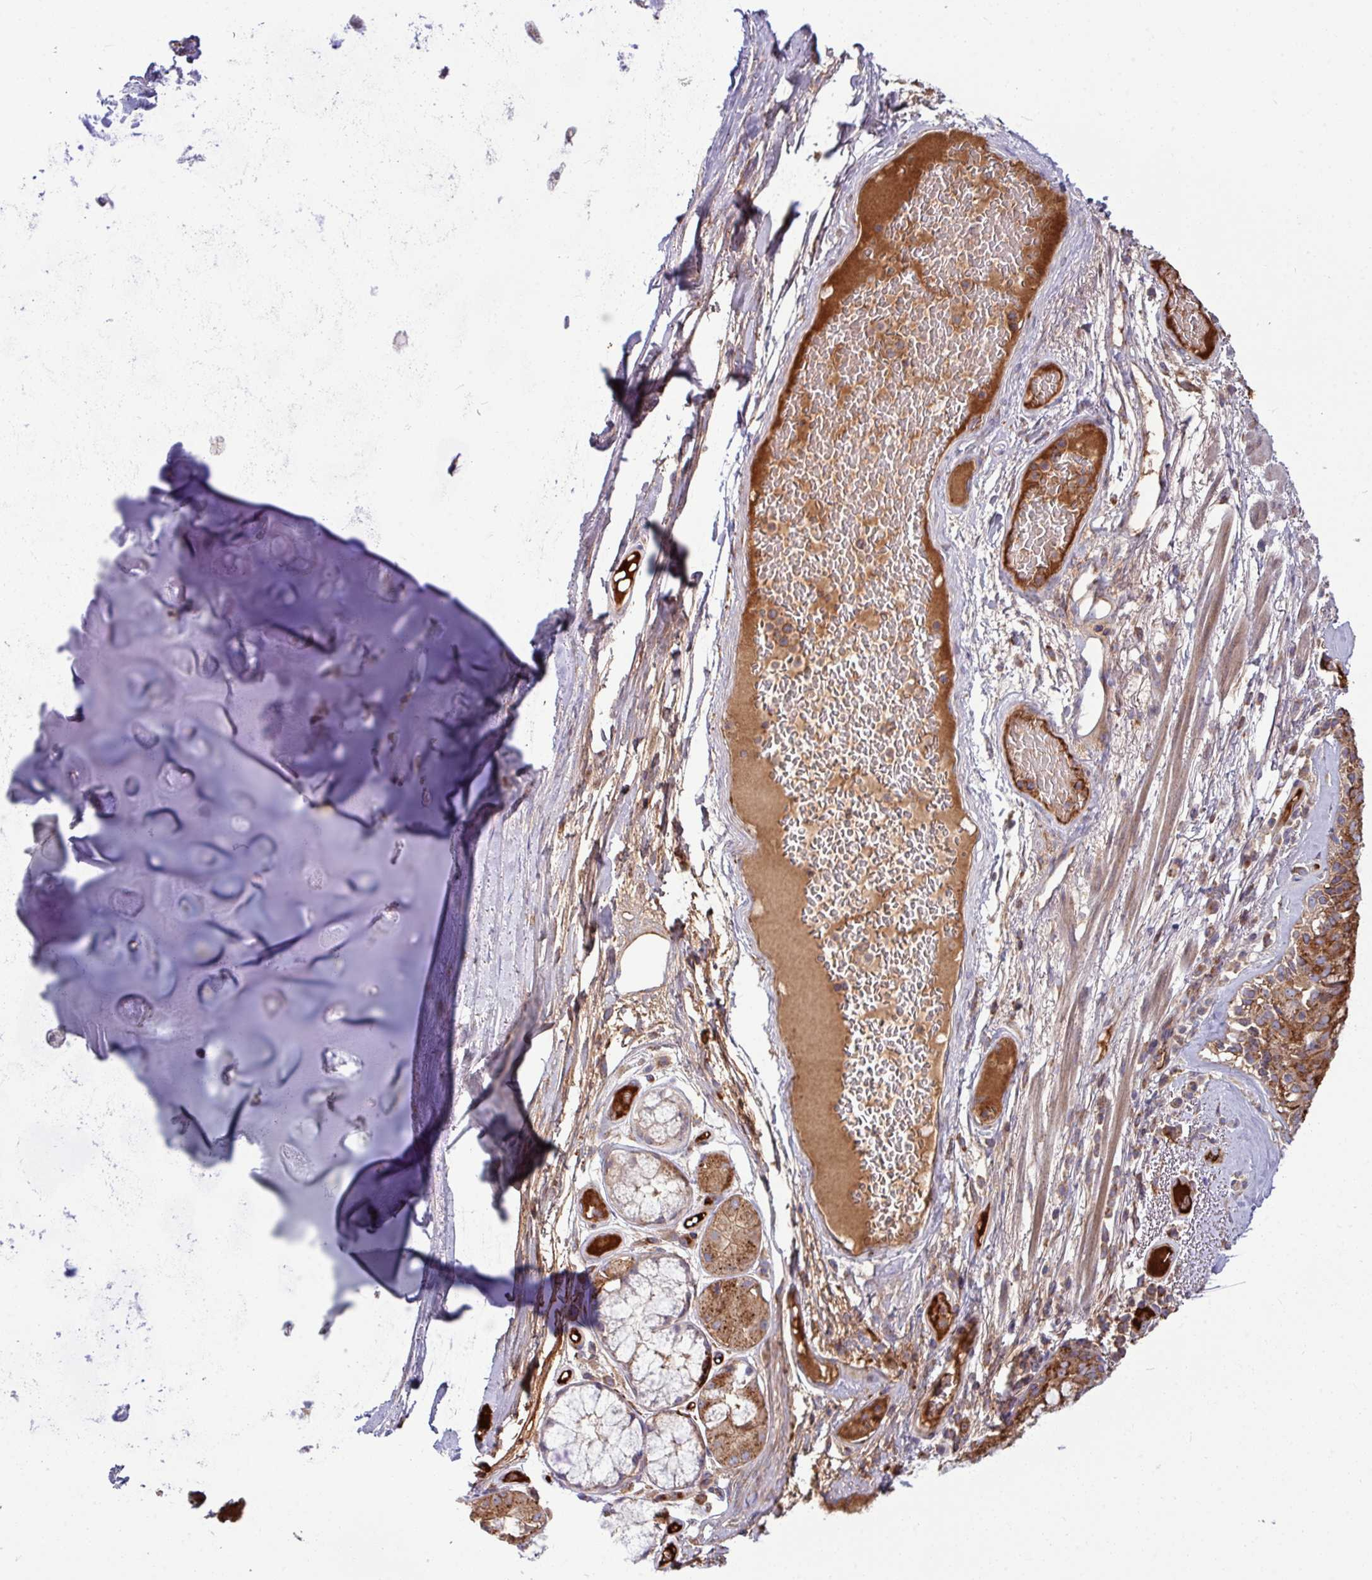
{"staining": {"intensity": "strong", "quantity": ">75%", "location": "cytoplasmic/membranous"}, "tissue": "bronchus", "cell_type": "Respiratory epithelial cells", "image_type": "normal", "snomed": [{"axis": "morphology", "description": "Normal tissue, NOS"}, {"axis": "topography", "description": "Cartilage tissue"}, {"axis": "topography", "description": "Bronchus"}], "caption": "Immunohistochemical staining of normal human bronchus displays strong cytoplasmic/membranous protein positivity in about >75% of respiratory epithelial cells.", "gene": "LSM12", "patient": {"sex": "male", "age": 63}}